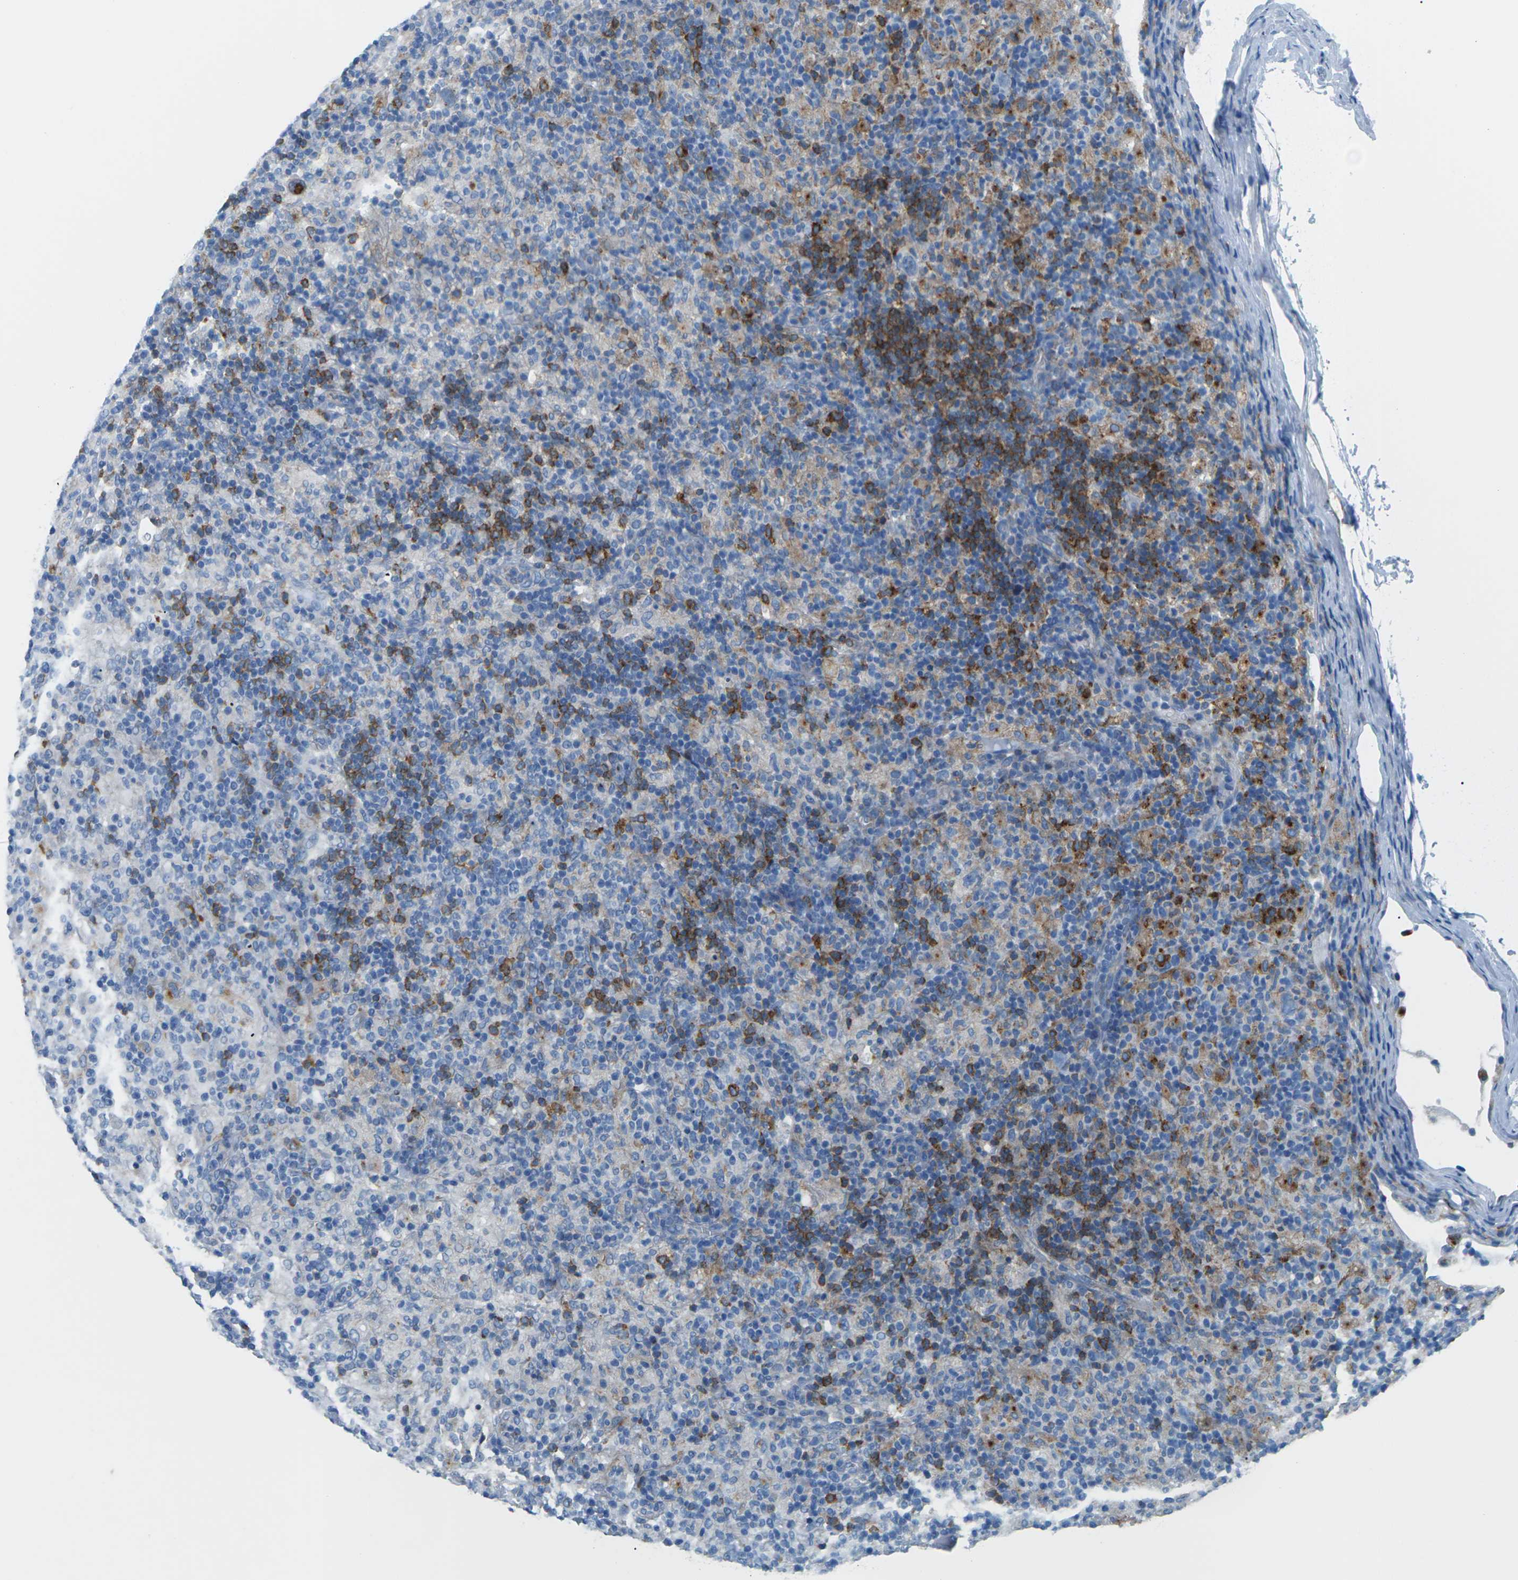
{"staining": {"intensity": "moderate", "quantity": "25%-75%", "location": "cytoplasmic/membranous"}, "tissue": "lymphoma", "cell_type": "Tumor cells", "image_type": "cancer", "snomed": [{"axis": "morphology", "description": "Hodgkin's disease, NOS"}, {"axis": "topography", "description": "Lymph node"}], "caption": "Lymphoma was stained to show a protein in brown. There is medium levels of moderate cytoplasmic/membranous positivity in about 25%-75% of tumor cells.", "gene": "SYNGR2", "patient": {"sex": "male", "age": 70}}